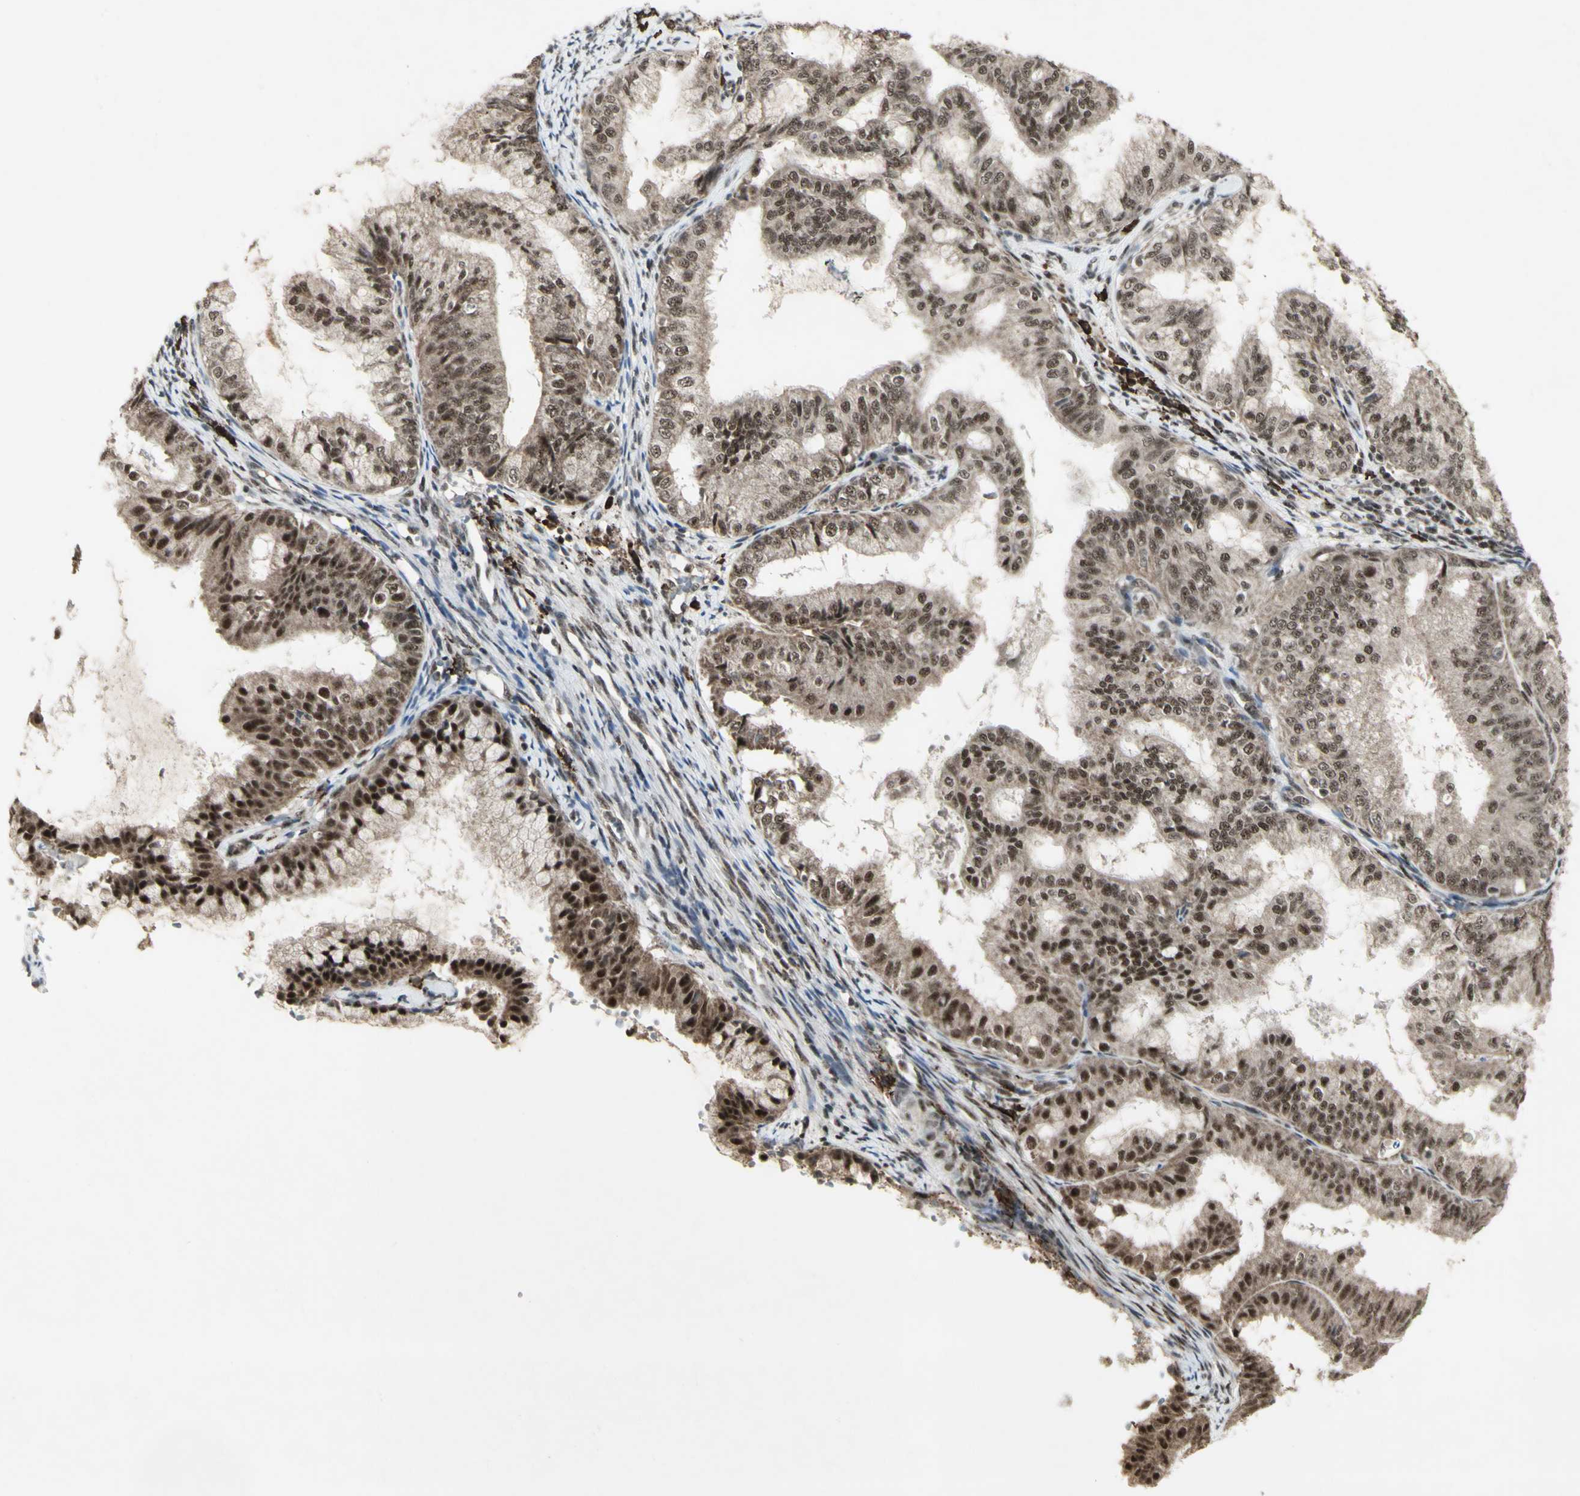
{"staining": {"intensity": "strong", "quantity": ">75%", "location": "cytoplasmic/membranous,nuclear"}, "tissue": "endometrial cancer", "cell_type": "Tumor cells", "image_type": "cancer", "snomed": [{"axis": "morphology", "description": "Adenocarcinoma, NOS"}, {"axis": "topography", "description": "Endometrium"}], "caption": "Immunohistochemistry of adenocarcinoma (endometrial) exhibits high levels of strong cytoplasmic/membranous and nuclear staining in about >75% of tumor cells. The protein of interest is shown in brown color, while the nuclei are stained blue.", "gene": "CCNT1", "patient": {"sex": "female", "age": 63}}